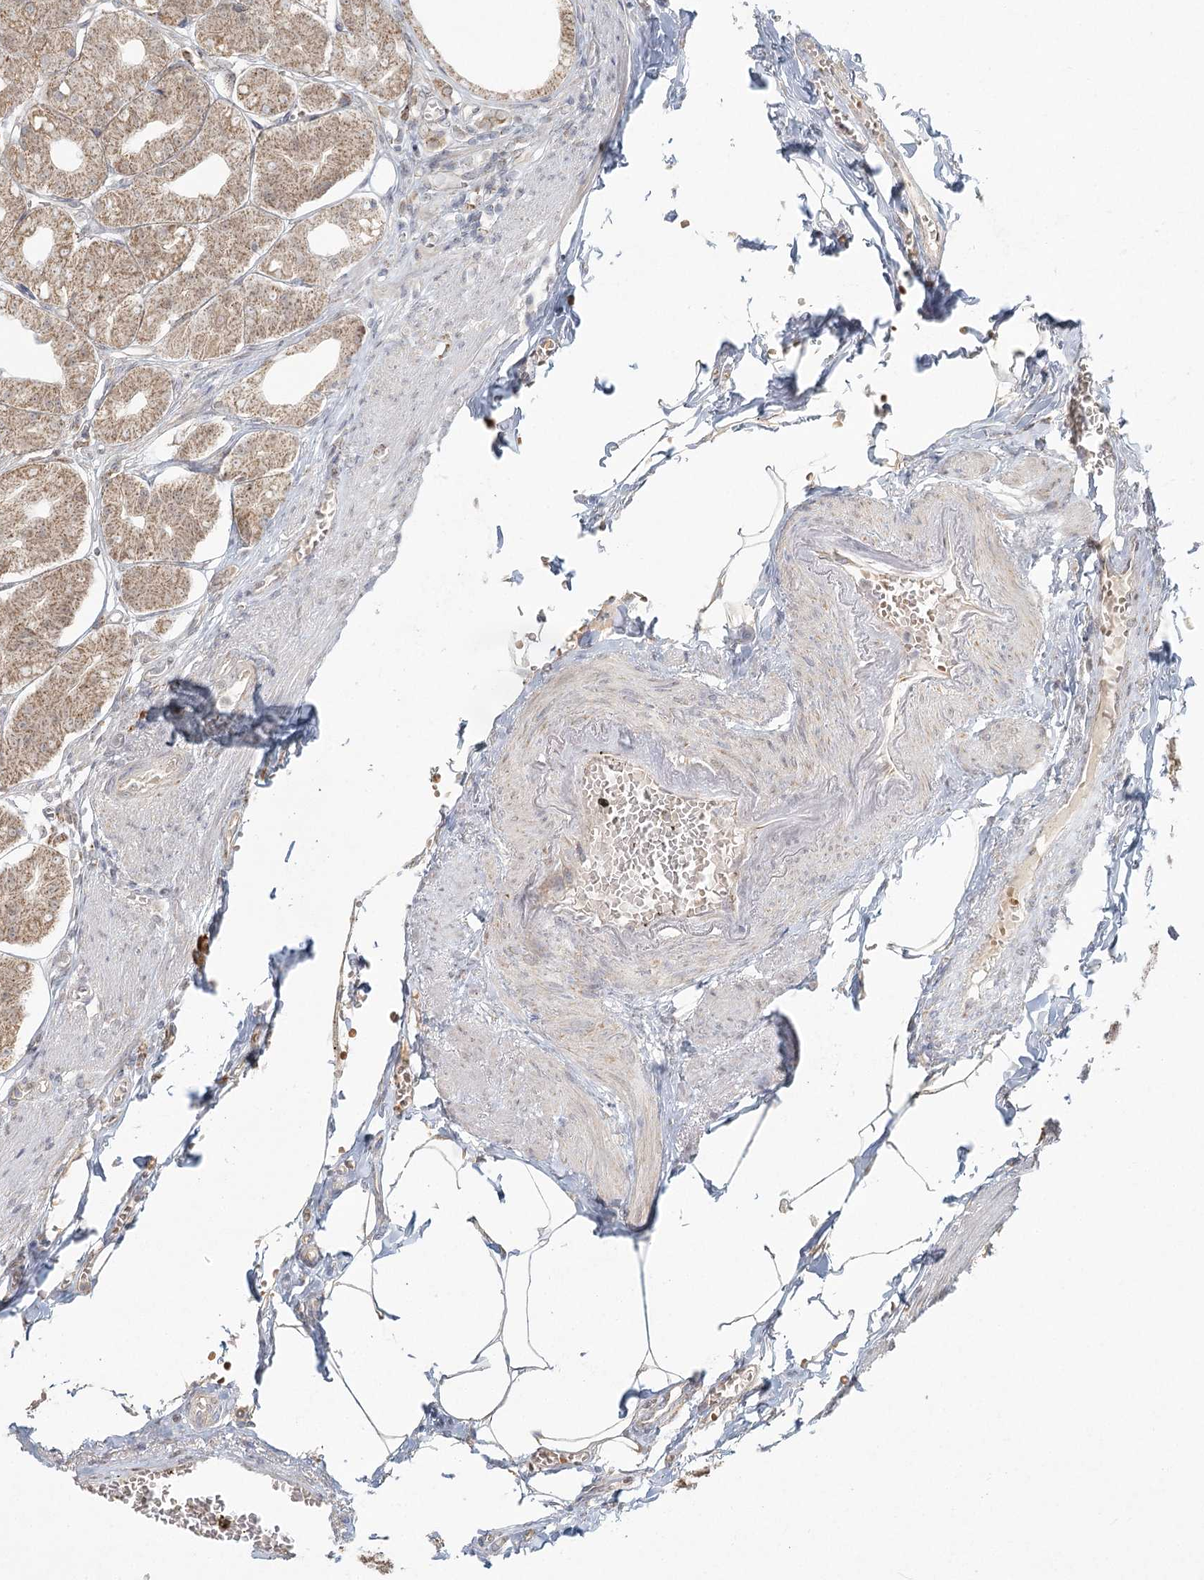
{"staining": {"intensity": "moderate", "quantity": ">75%", "location": "cytoplasmic/membranous,nuclear"}, "tissue": "stomach", "cell_type": "Glandular cells", "image_type": "normal", "snomed": [{"axis": "morphology", "description": "Normal tissue, NOS"}, {"axis": "topography", "description": "Stomach, lower"}], "caption": "A high-resolution micrograph shows IHC staining of normal stomach, which exhibits moderate cytoplasmic/membranous,nuclear positivity in about >75% of glandular cells.", "gene": "LACTB", "patient": {"sex": "male", "age": 71}}